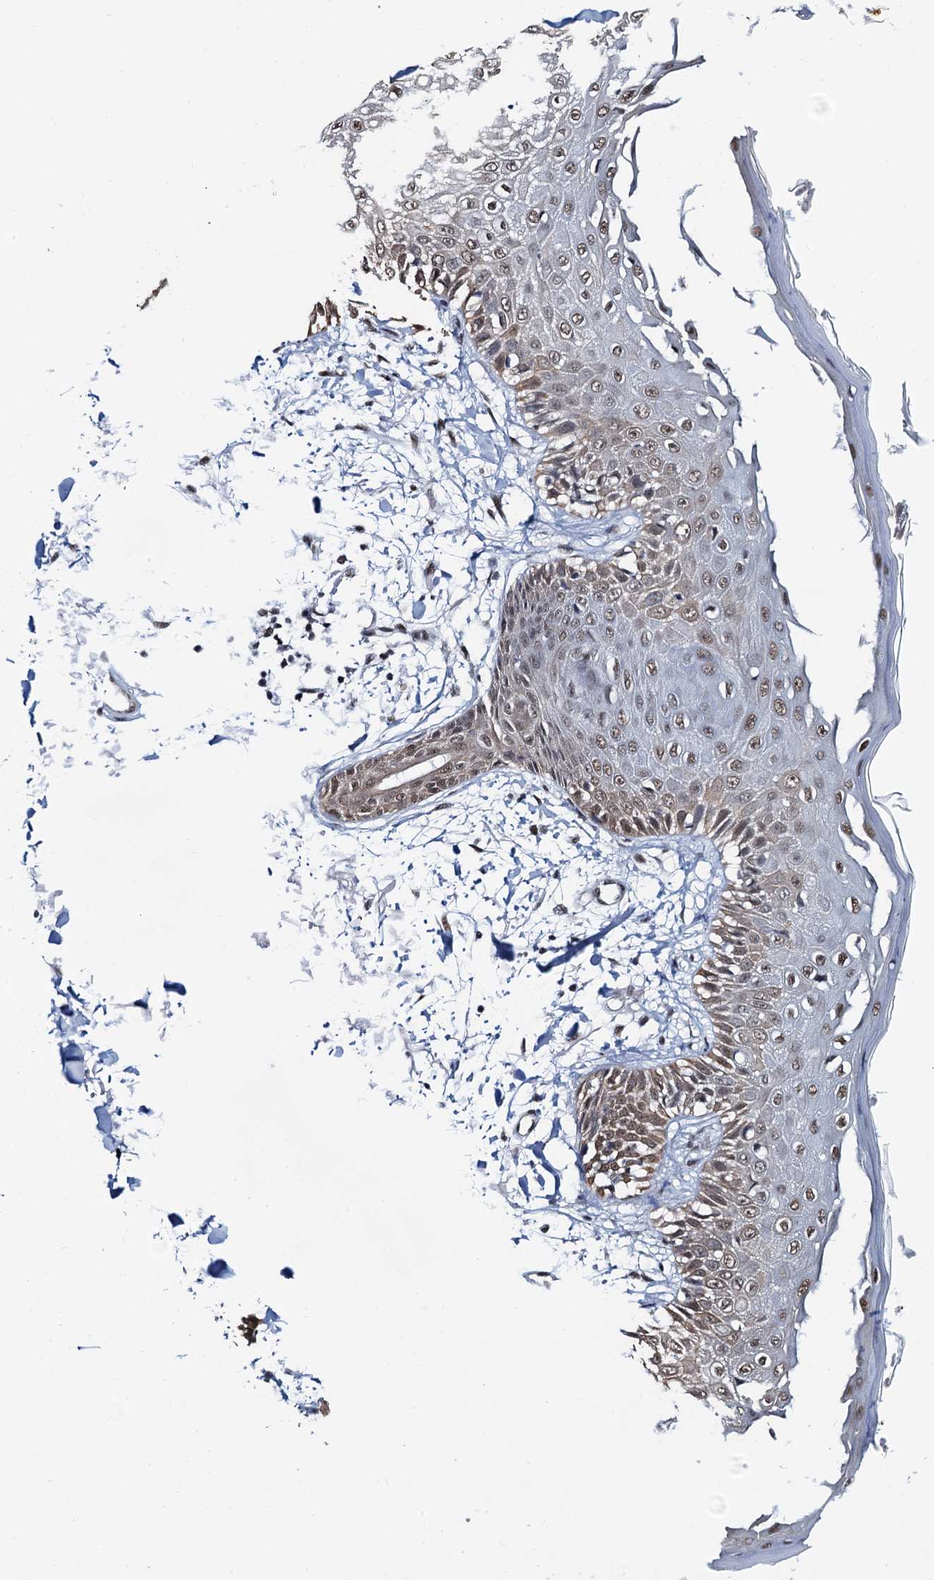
{"staining": {"intensity": "moderate", "quantity": ">75%", "location": "cytoplasmic/membranous,nuclear"}, "tissue": "skin", "cell_type": "Fibroblasts", "image_type": "normal", "snomed": [{"axis": "morphology", "description": "Normal tissue, NOS"}, {"axis": "morphology", "description": "Squamous cell carcinoma, NOS"}, {"axis": "topography", "description": "Skin"}, {"axis": "topography", "description": "Peripheral nerve tissue"}], "caption": "A brown stain highlights moderate cytoplasmic/membranous,nuclear staining of a protein in fibroblasts of normal skin. The staining is performed using DAB brown chromogen to label protein expression. The nuclei are counter-stained blue using hematoxylin.", "gene": "ZNF609", "patient": {"sex": "male", "age": 83}}